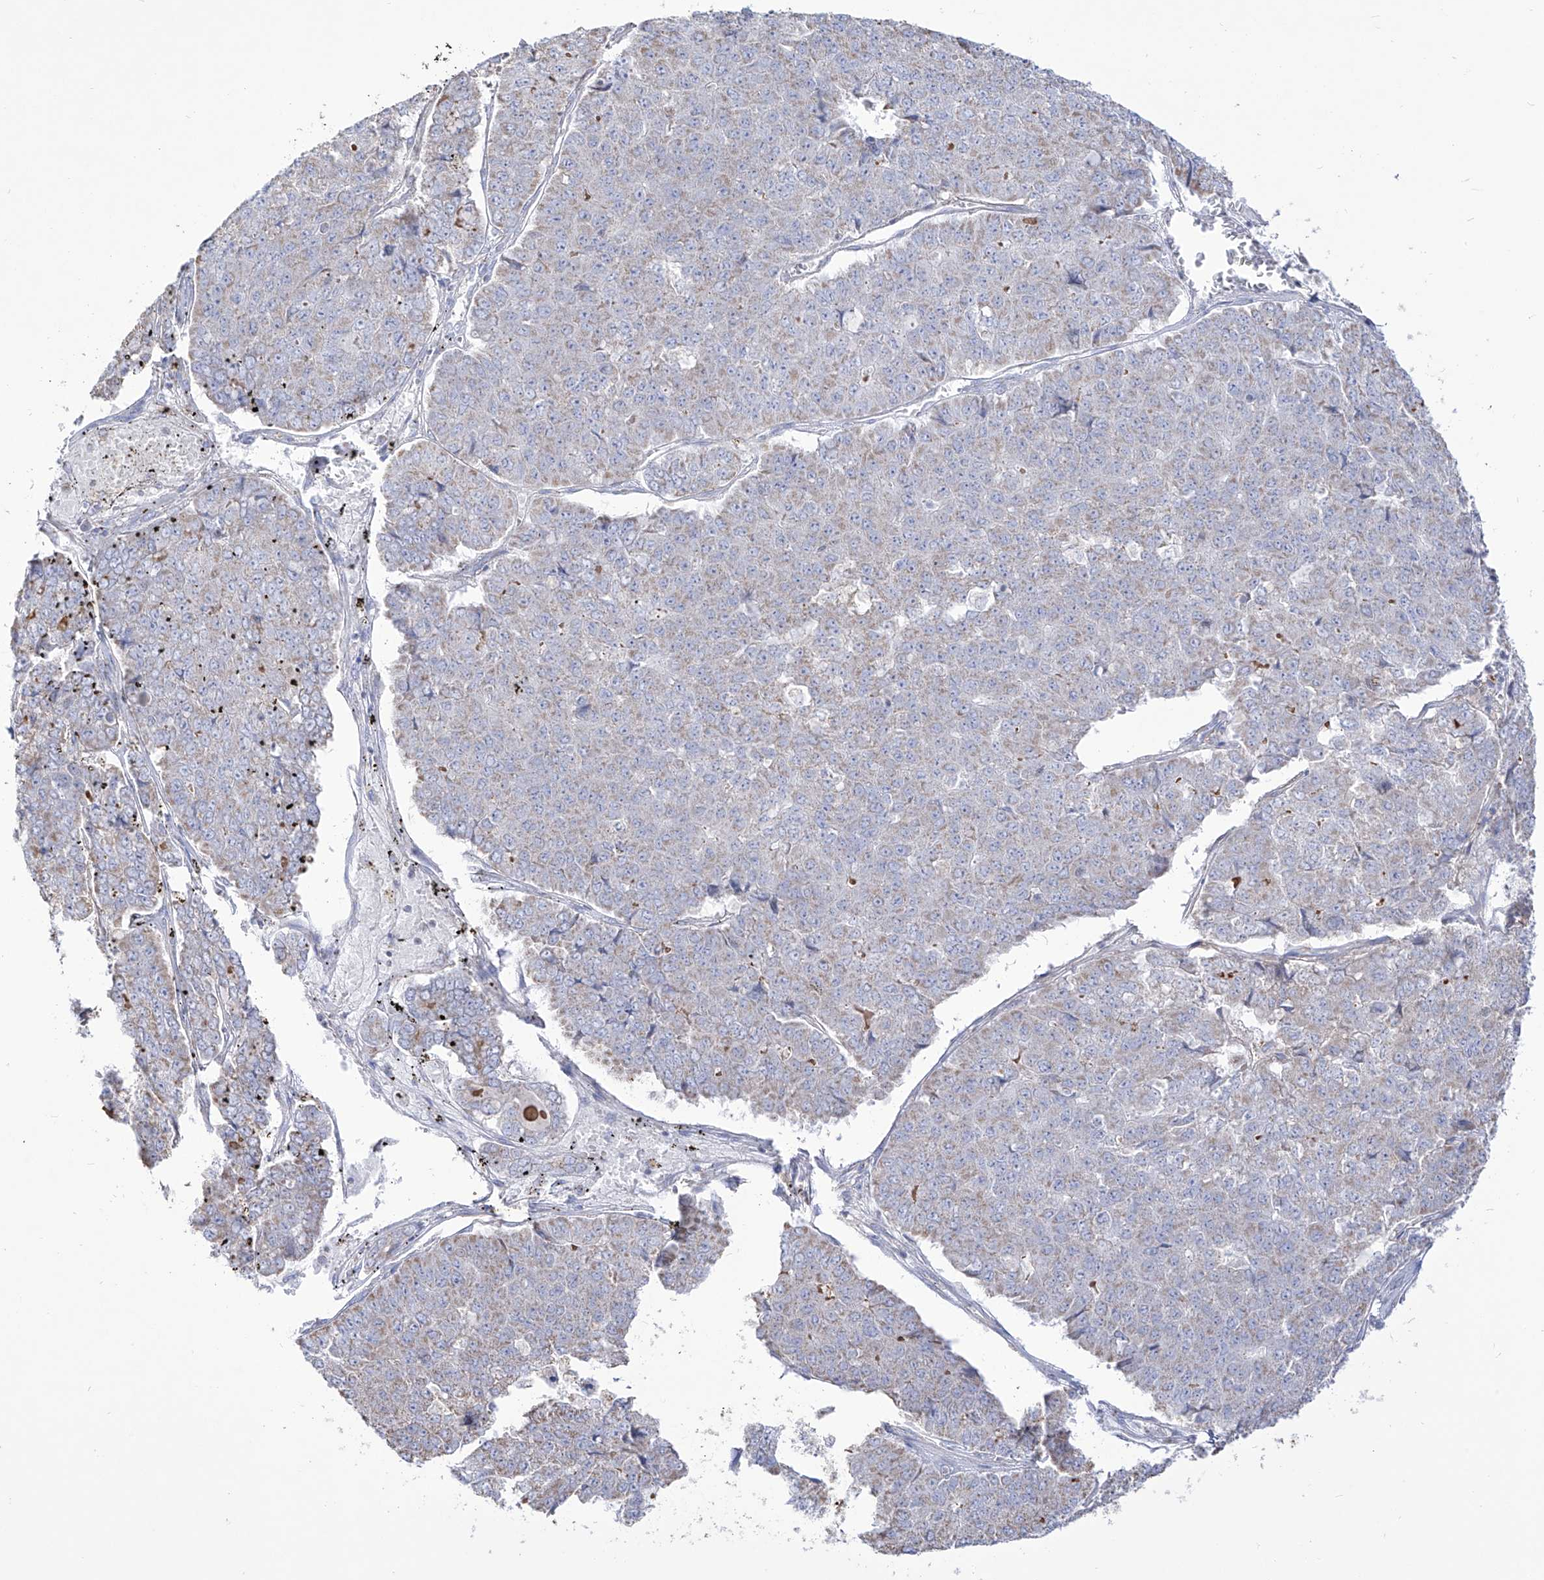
{"staining": {"intensity": "weak", "quantity": "<25%", "location": "cytoplasmic/membranous"}, "tissue": "pancreatic cancer", "cell_type": "Tumor cells", "image_type": "cancer", "snomed": [{"axis": "morphology", "description": "Adenocarcinoma, NOS"}, {"axis": "topography", "description": "Pancreas"}], "caption": "DAB immunohistochemical staining of pancreatic adenocarcinoma demonstrates no significant staining in tumor cells.", "gene": "RCHY1", "patient": {"sex": "male", "age": 50}}